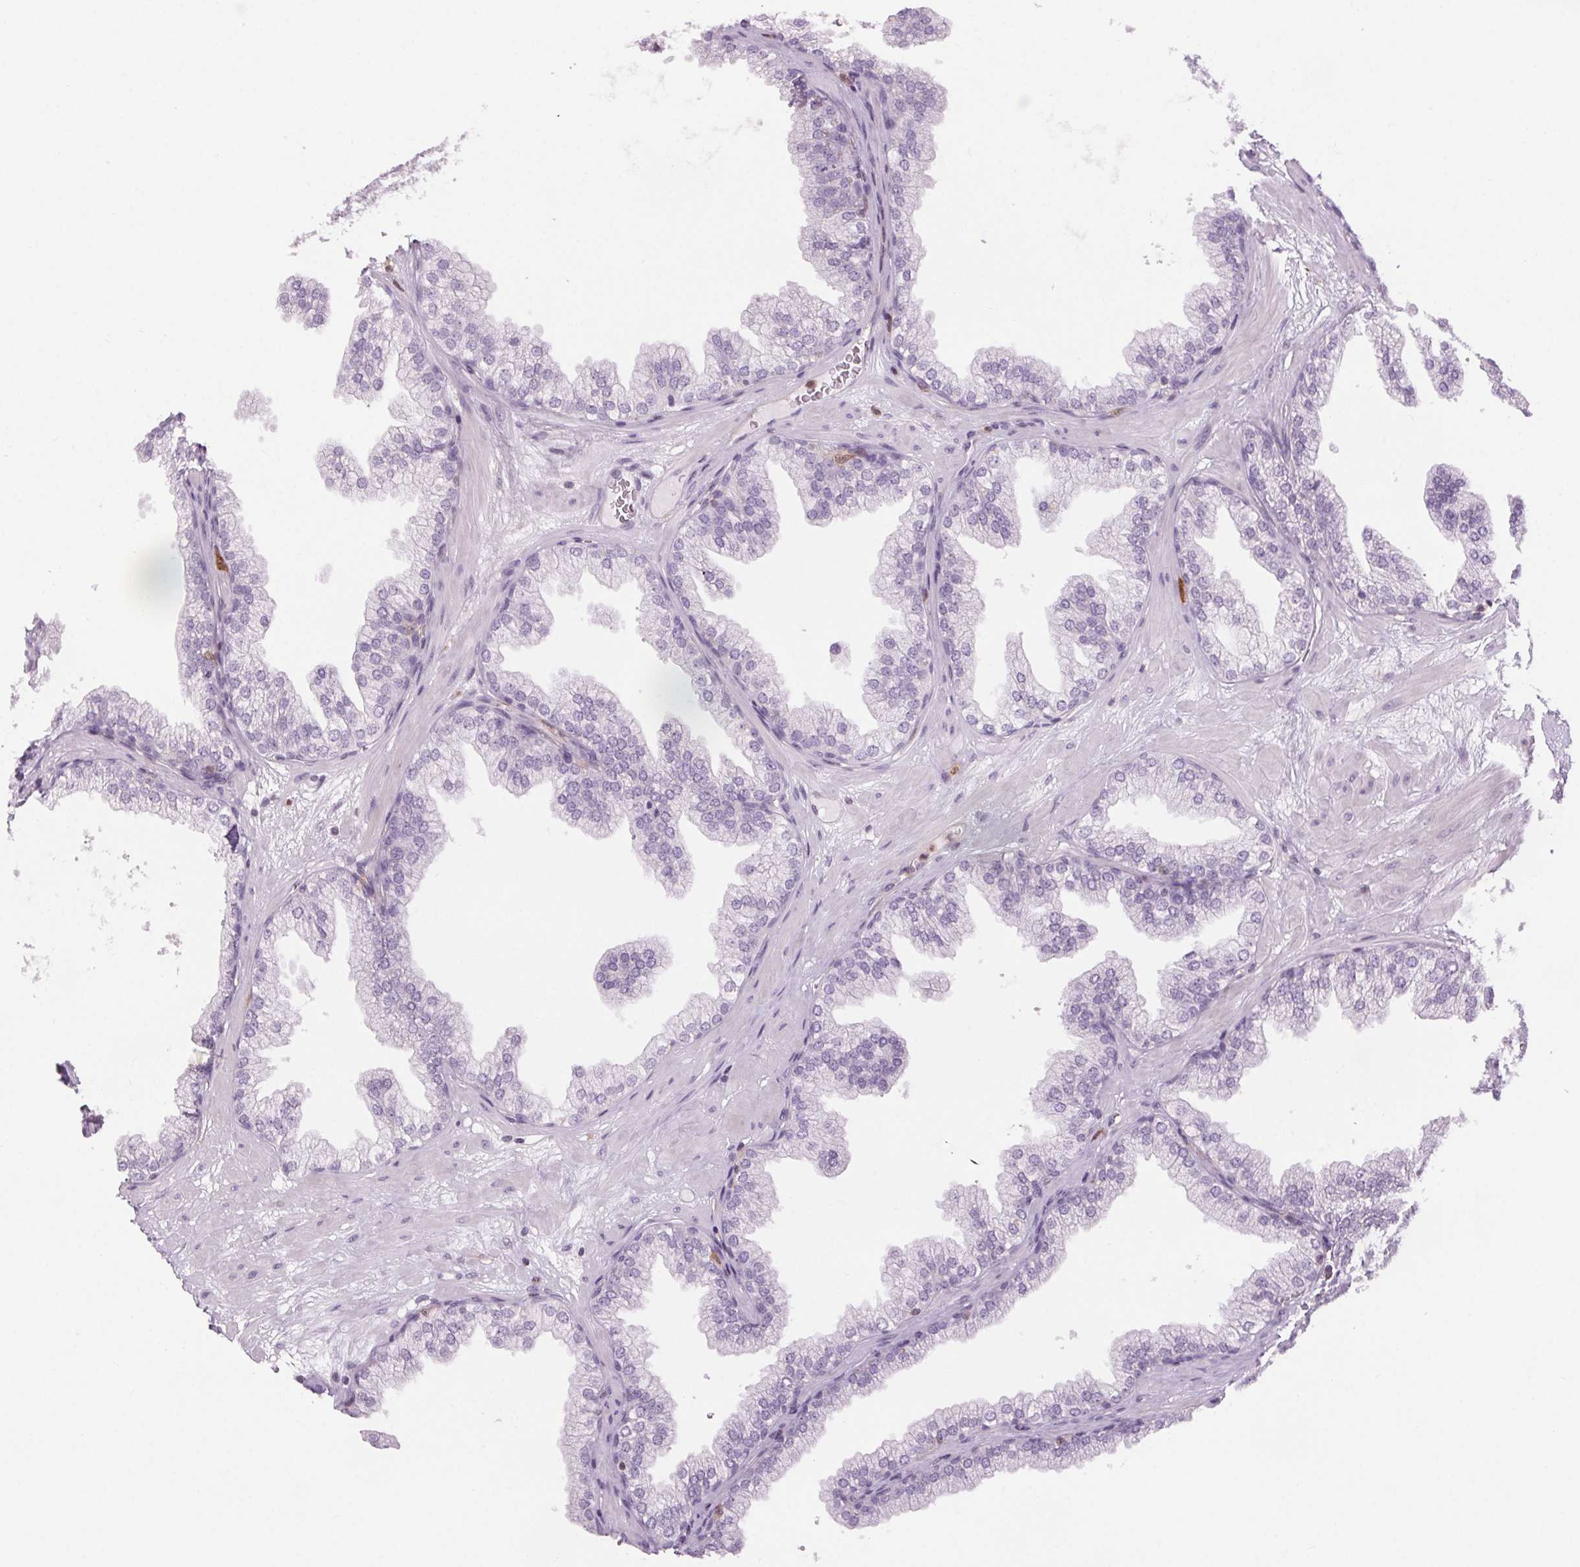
{"staining": {"intensity": "negative", "quantity": "none", "location": "none"}, "tissue": "prostate", "cell_type": "Glandular cells", "image_type": "normal", "snomed": [{"axis": "morphology", "description": "Normal tissue, NOS"}, {"axis": "topography", "description": "Prostate"}], "caption": "IHC of unremarkable human prostate shows no positivity in glandular cells. (Brightfield microscopy of DAB (3,3'-diaminobenzidine) IHC at high magnification).", "gene": "SLC6A19", "patient": {"sex": "male", "age": 37}}